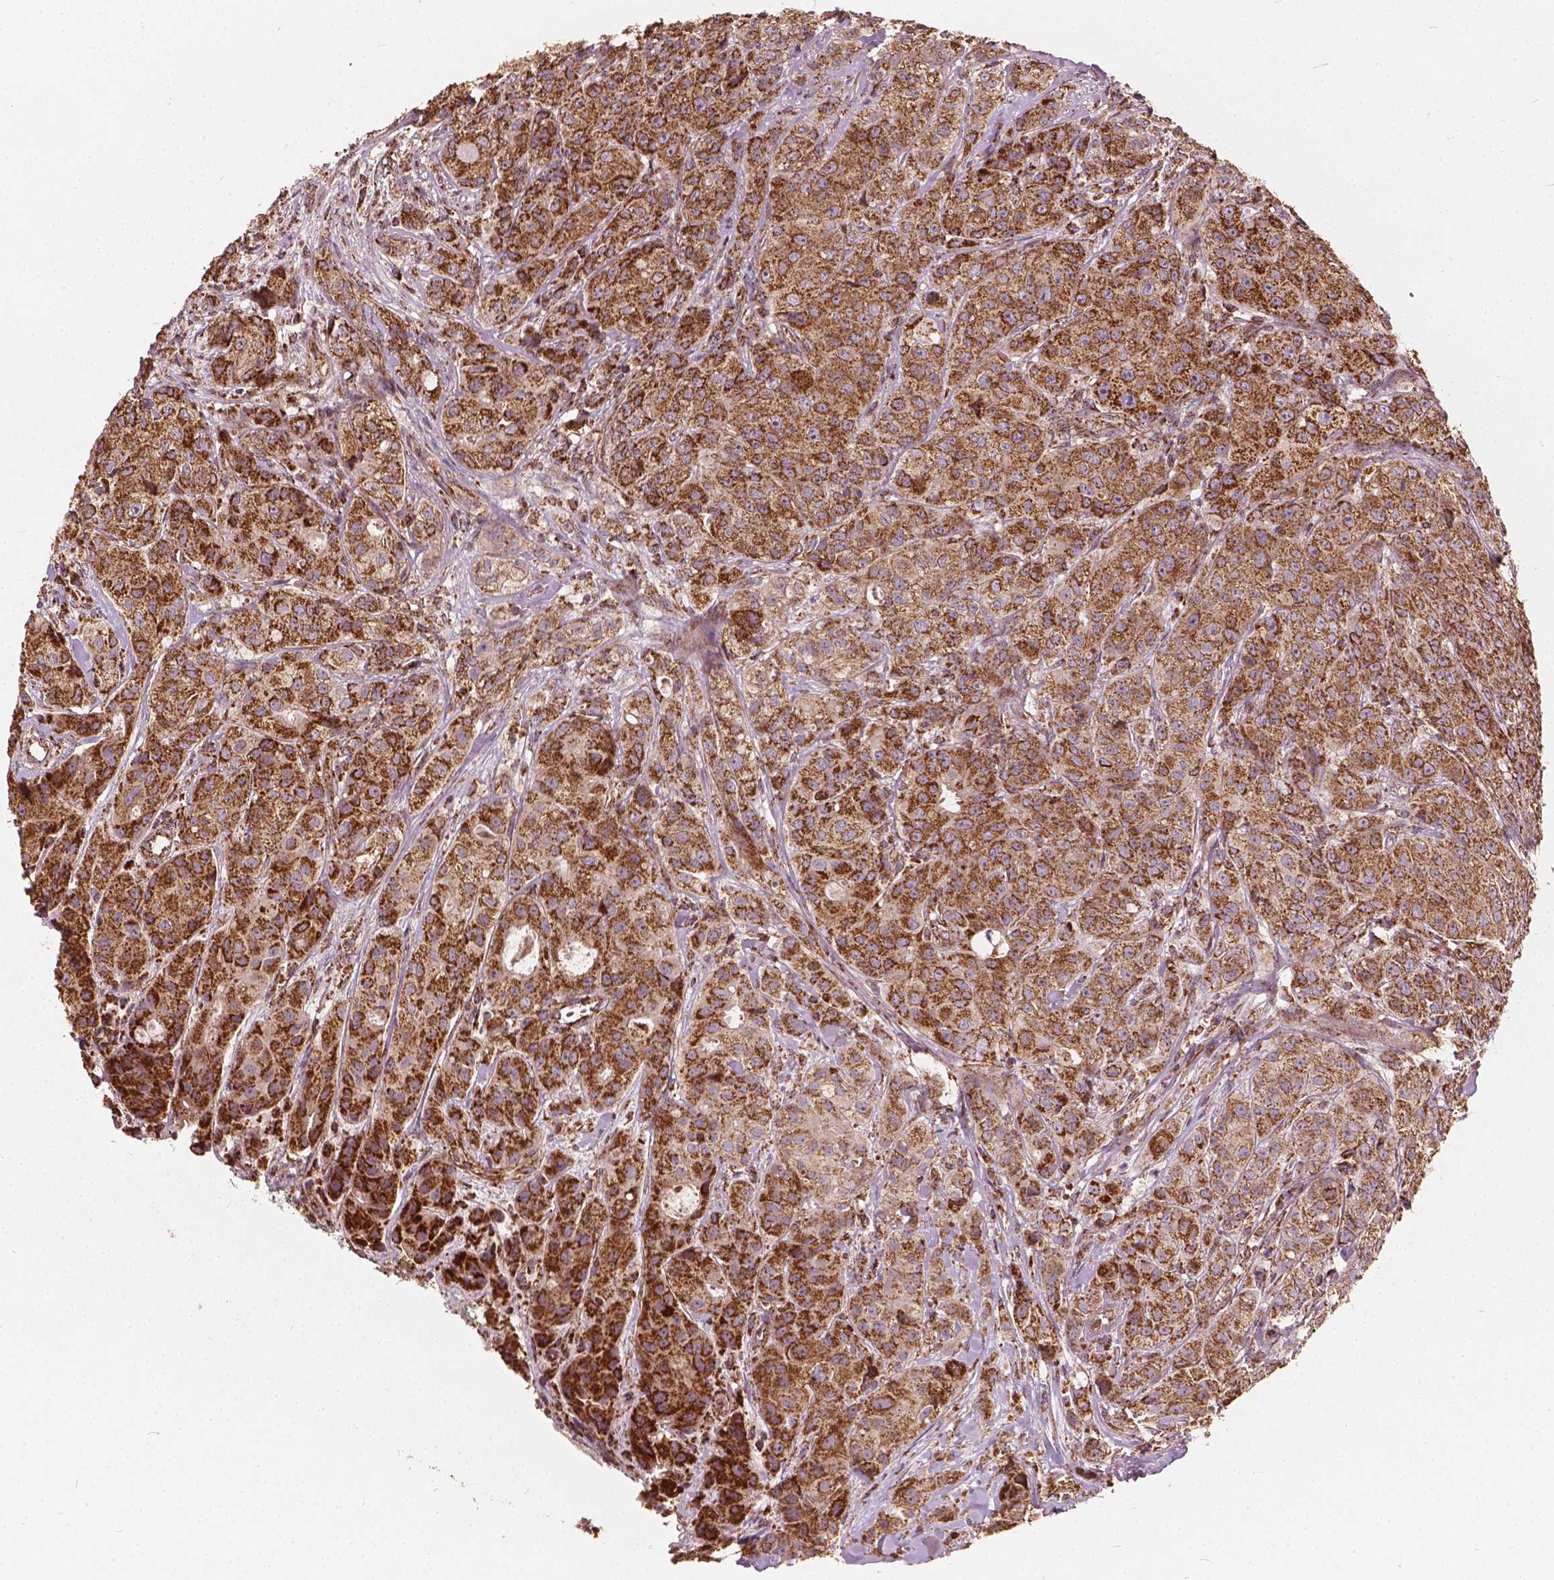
{"staining": {"intensity": "strong", "quantity": ">75%", "location": "cytoplasmic/membranous"}, "tissue": "breast cancer", "cell_type": "Tumor cells", "image_type": "cancer", "snomed": [{"axis": "morphology", "description": "Duct carcinoma"}, {"axis": "topography", "description": "Breast"}], "caption": "The micrograph demonstrates a brown stain indicating the presence of a protein in the cytoplasmic/membranous of tumor cells in breast intraductal carcinoma.", "gene": "UBXN2A", "patient": {"sex": "female", "age": 43}}